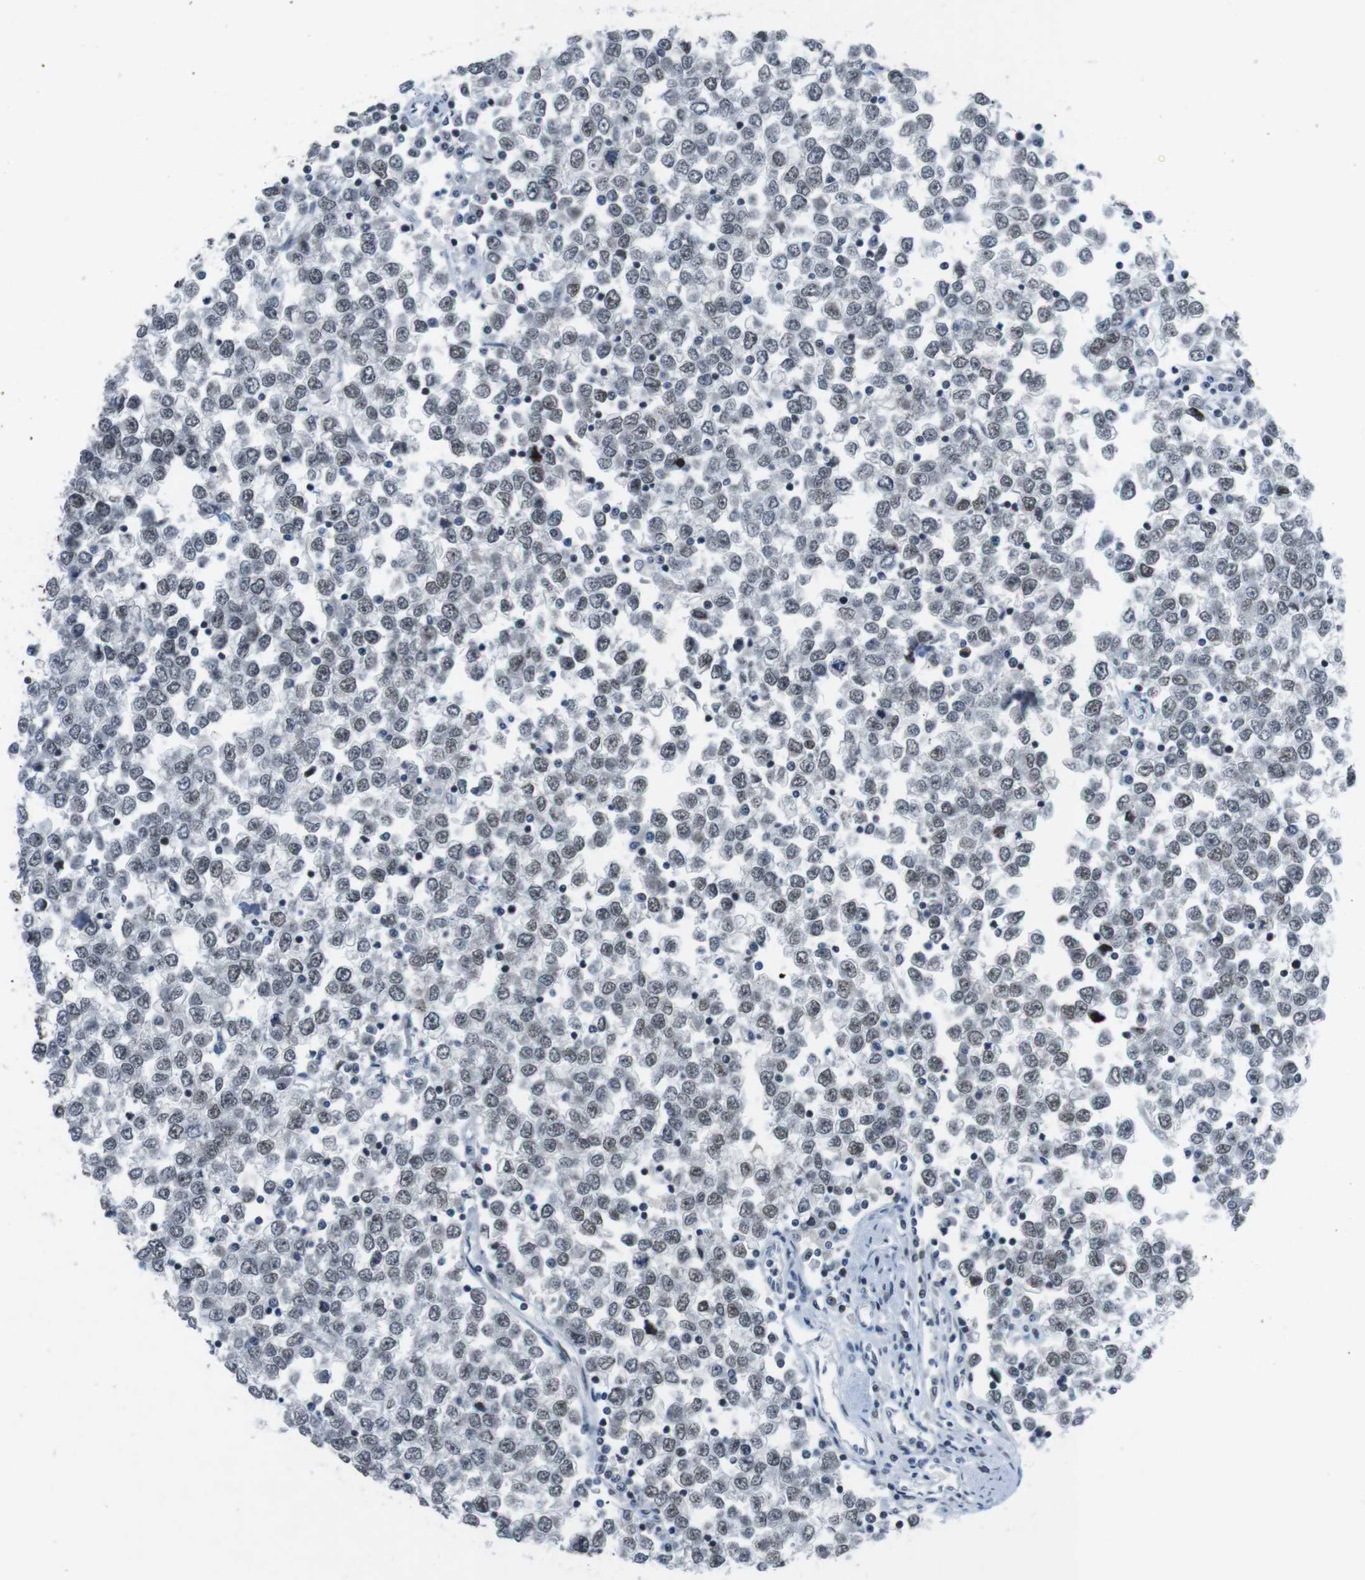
{"staining": {"intensity": "weak", "quantity": "25%-75%", "location": "nuclear"}, "tissue": "testis cancer", "cell_type": "Tumor cells", "image_type": "cancer", "snomed": [{"axis": "morphology", "description": "Seminoma, NOS"}, {"axis": "topography", "description": "Testis"}], "caption": "Seminoma (testis) stained with a brown dye displays weak nuclear positive staining in approximately 25%-75% of tumor cells.", "gene": "MAD1L1", "patient": {"sex": "male", "age": 65}}